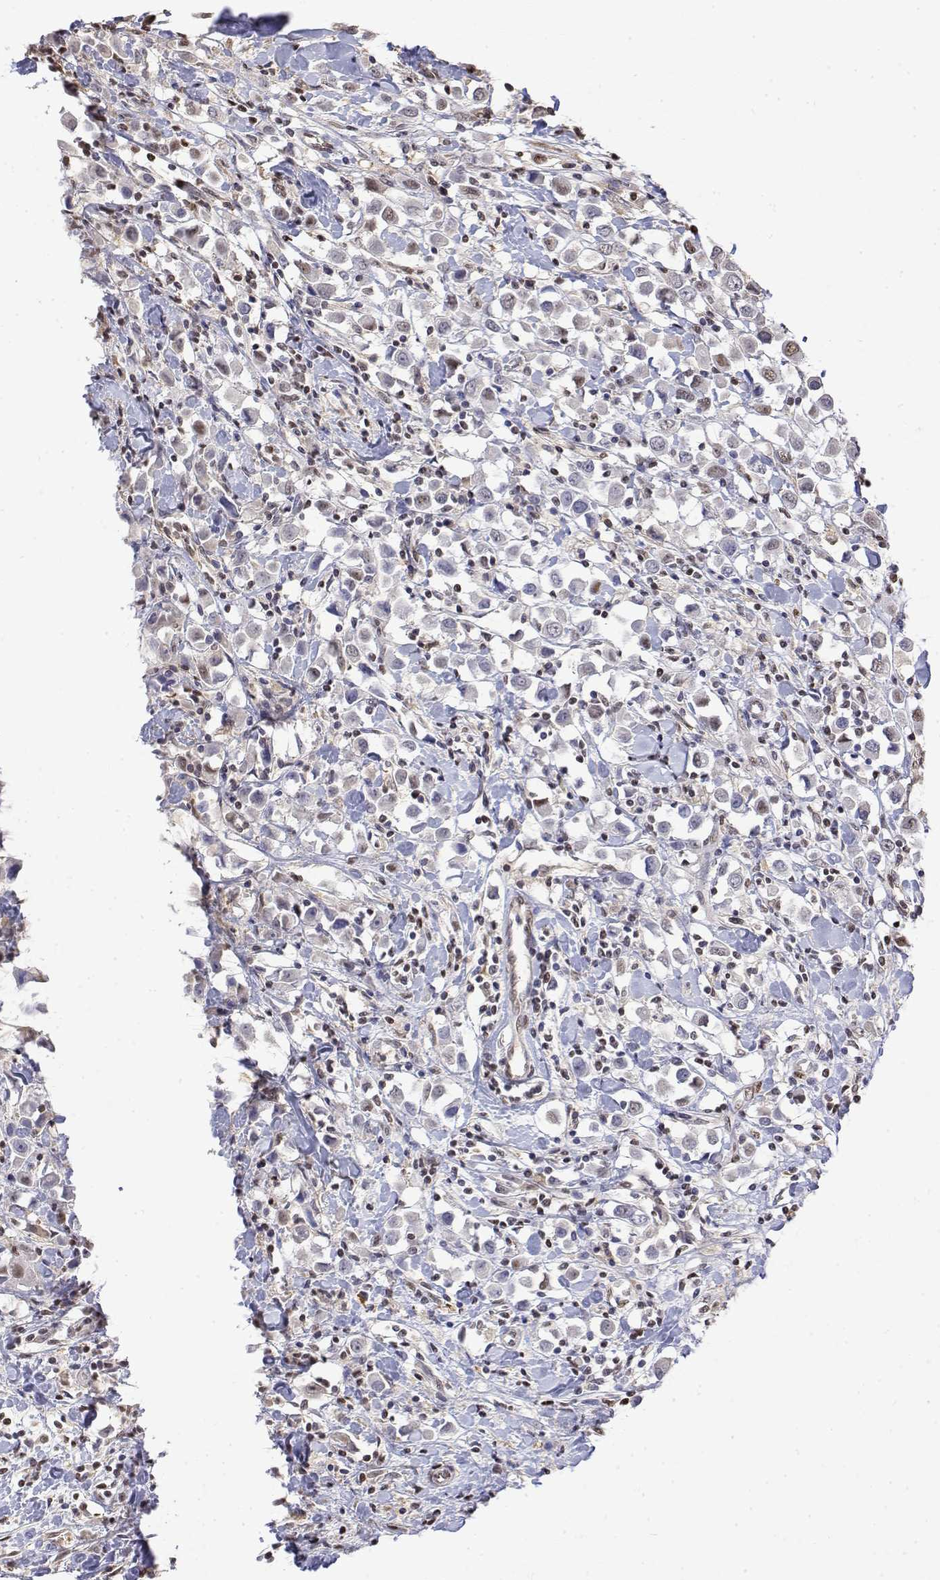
{"staining": {"intensity": "negative", "quantity": "none", "location": "none"}, "tissue": "breast cancer", "cell_type": "Tumor cells", "image_type": "cancer", "snomed": [{"axis": "morphology", "description": "Duct carcinoma"}, {"axis": "topography", "description": "Breast"}], "caption": "IHC of breast infiltrating ductal carcinoma shows no positivity in tumor cells. The staining was performed using DAB (3,3'-diaminobenzidine) to visualize the protein expression in brown, while the nuclei were stained in blue with hematoxylin (Magnification: 20x).", "gene": "TPI1", "patient": {"sex": "female", "age": 61}}